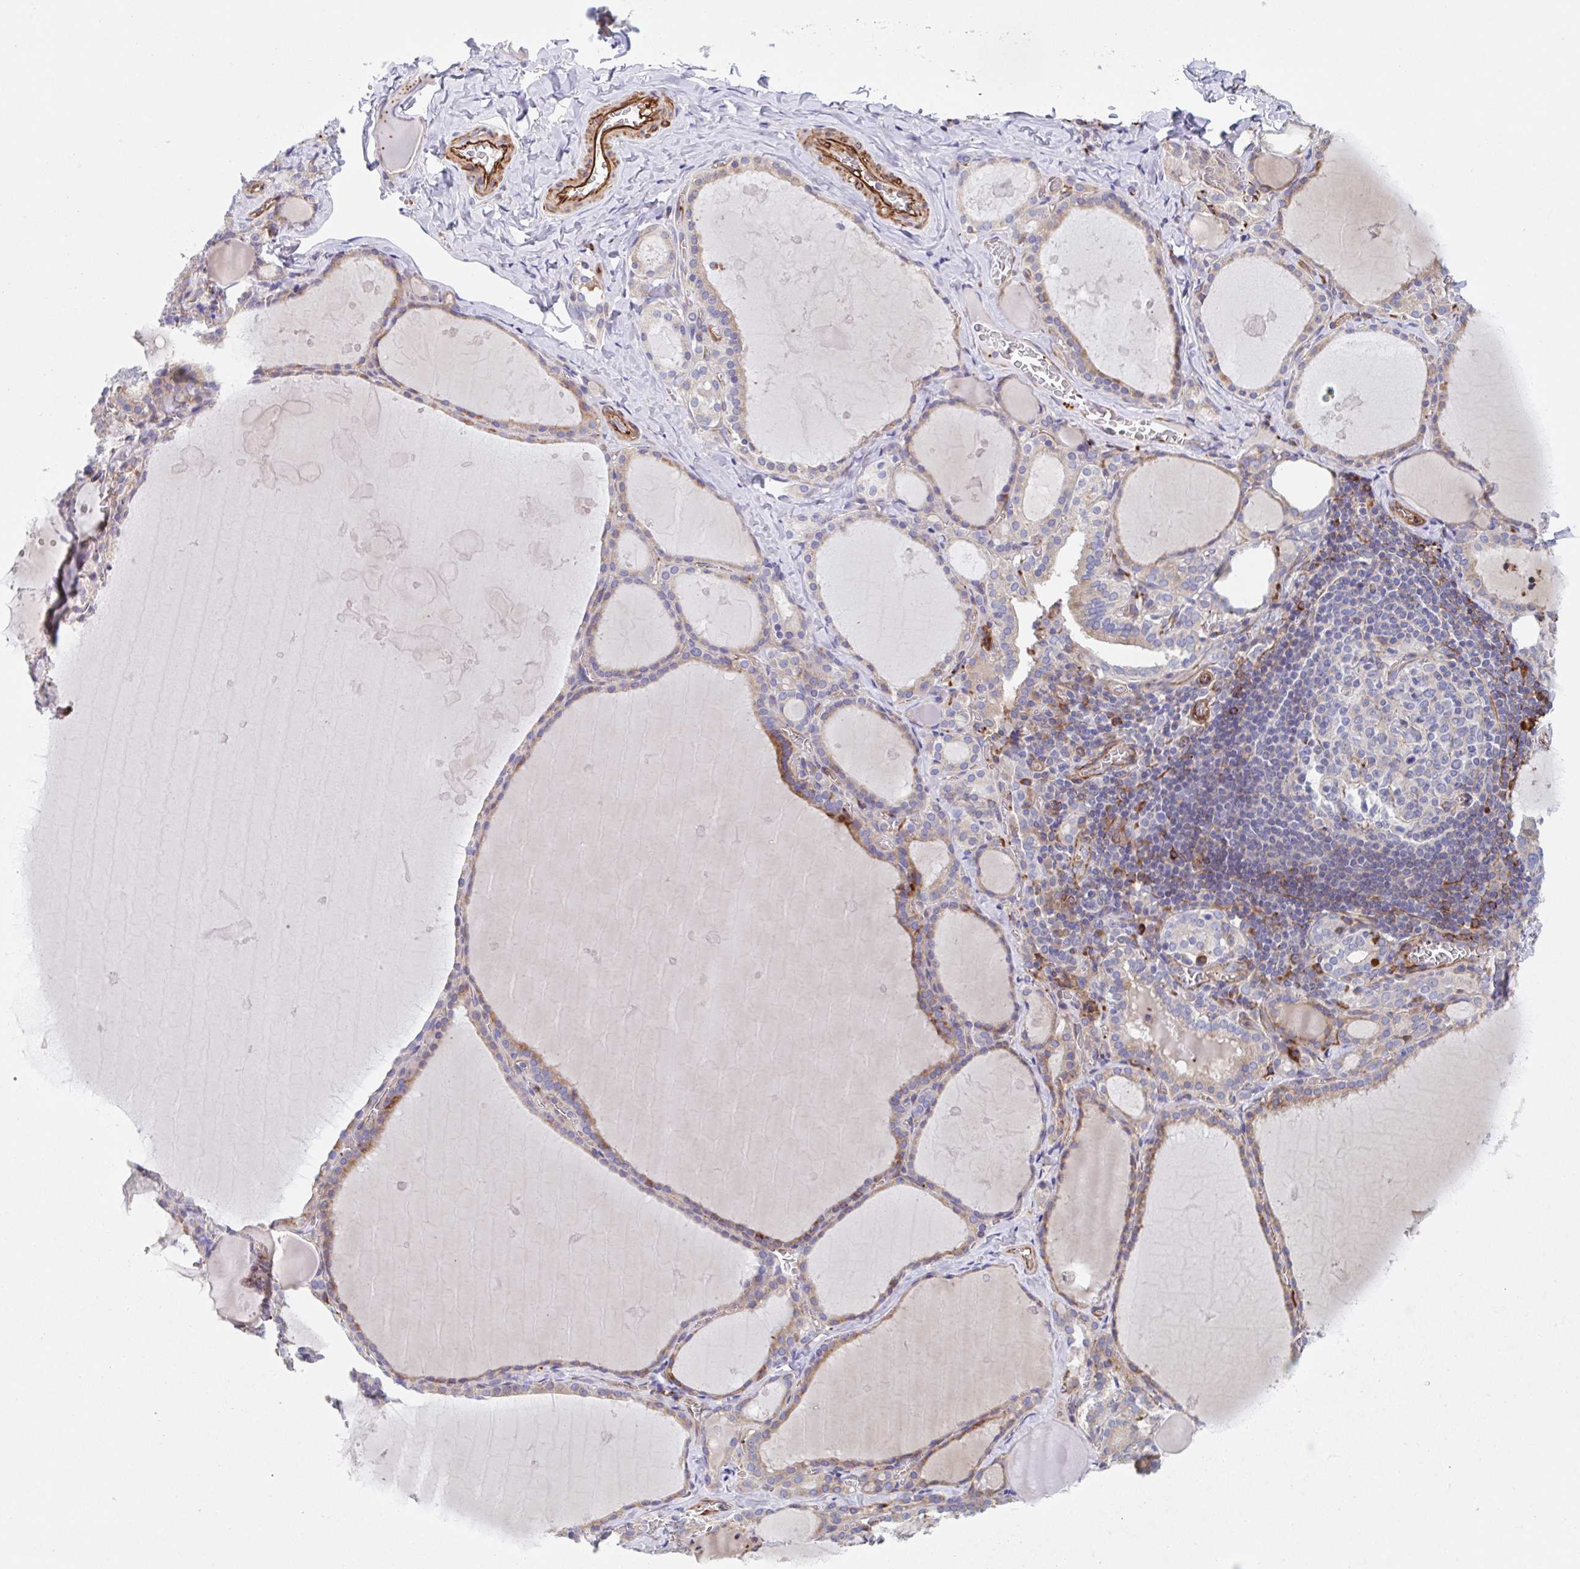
{"staining": {"intensity": "weak", "quantity": "25%-75%", "location": "cytoplasmic/membranous"}, "tissue": "thyroid gland", "cell_type": "Glandular cells", "image_type": "normal", "snomed": [{"axis": "morphology", "description": "Normal tissue, NOS"}, {"axis": "topography", "description": "Thyroid gland"}], "caption": "Thyroid gland was stained to show a protein in brown. There is low levels of weak cytoplasmic/membranous staining in about 25%-75% of glandular cells.", "gene": "KLC3", "patient": {"sex": "male", "age": 56}}